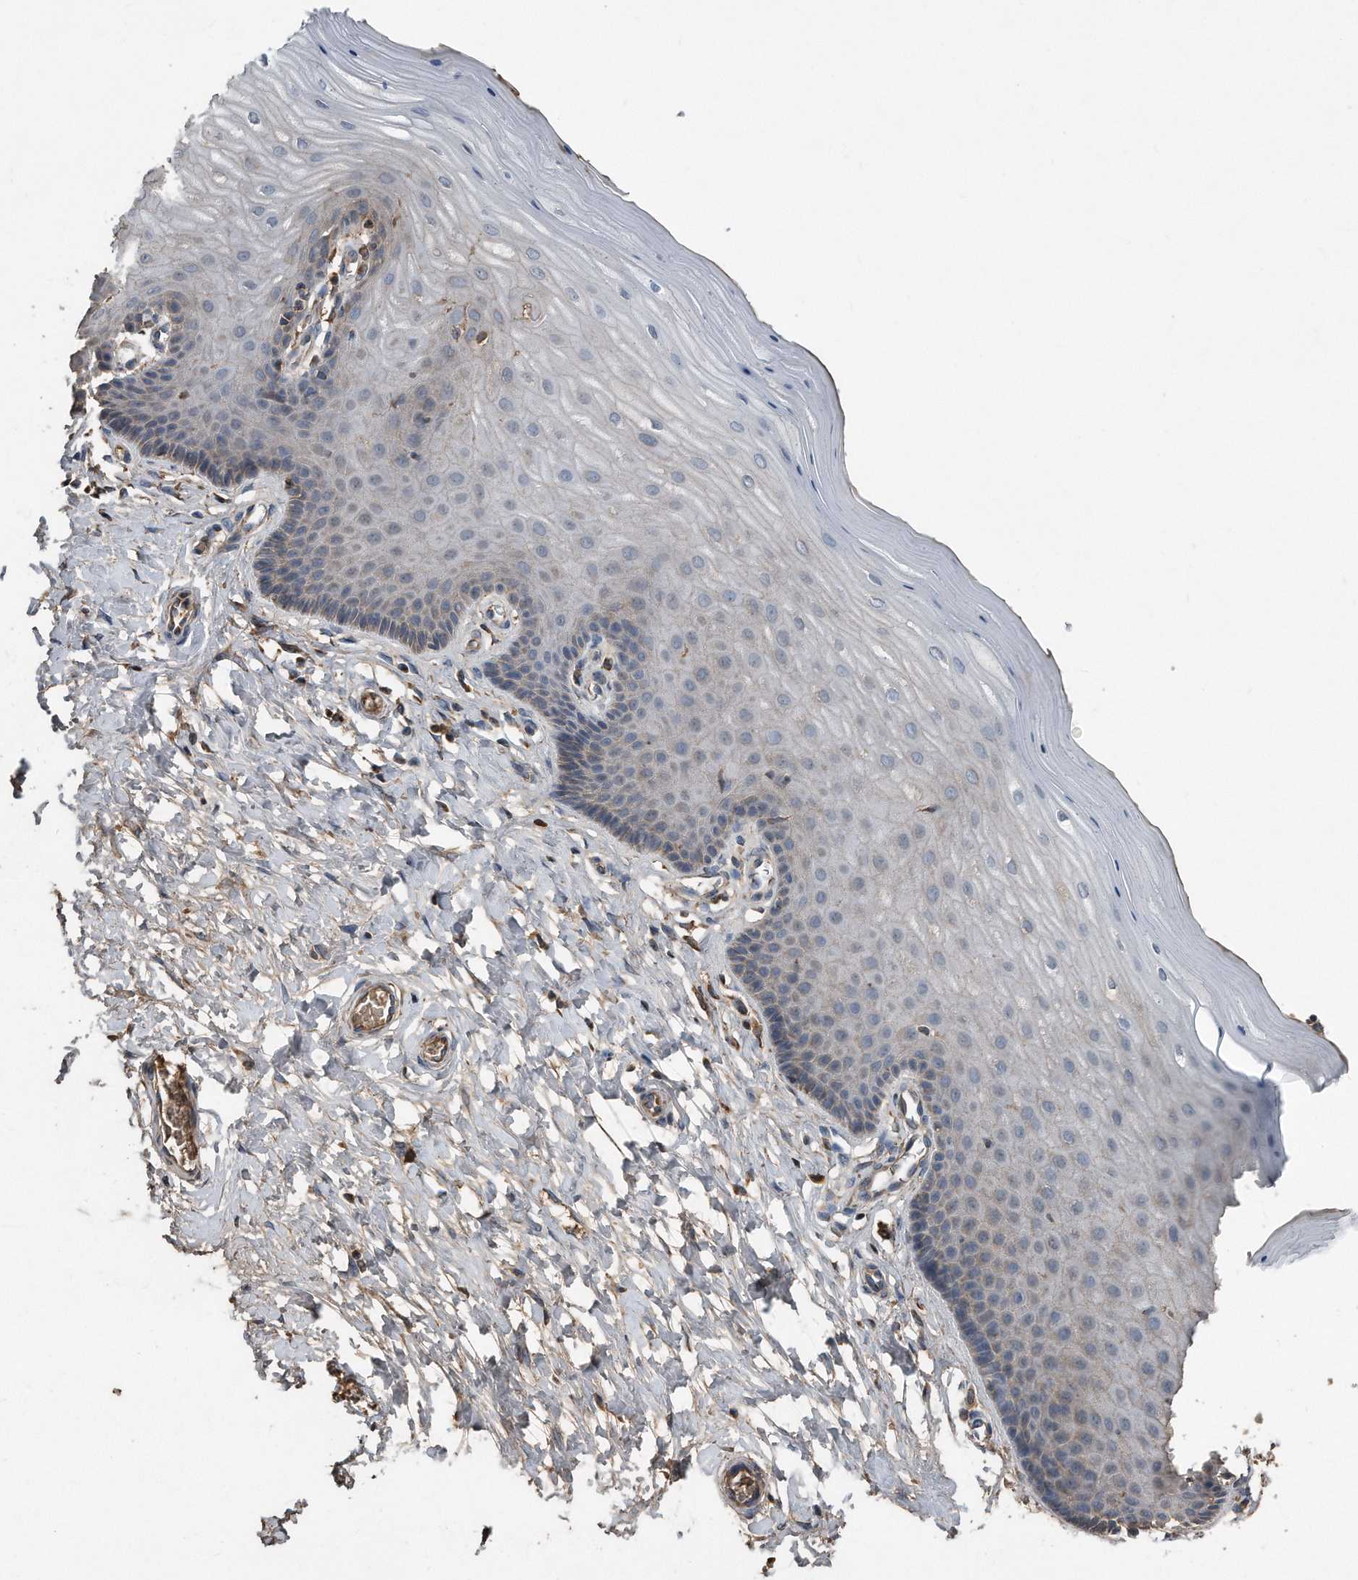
{"staining": {"intensity": "negative", "quantity": "none", "location": "none"}, "tissue": "cervix", "cell_type": "Glandular cells", "image_type": "normal", "snomed": [{"axis": "morphology", "description": "Normal tissue, NOS"}, {"axis": "topography", "description": "Cervix"}], "caption": "This micrograph is of unremarkable cervix stained with immunohistochemistry to label a protein in brown with the nuclei are counter-stained blue. There is no expression in glandular cells.", "gene": "SDHA", "patient": {"sex": "female", "age": 55}}